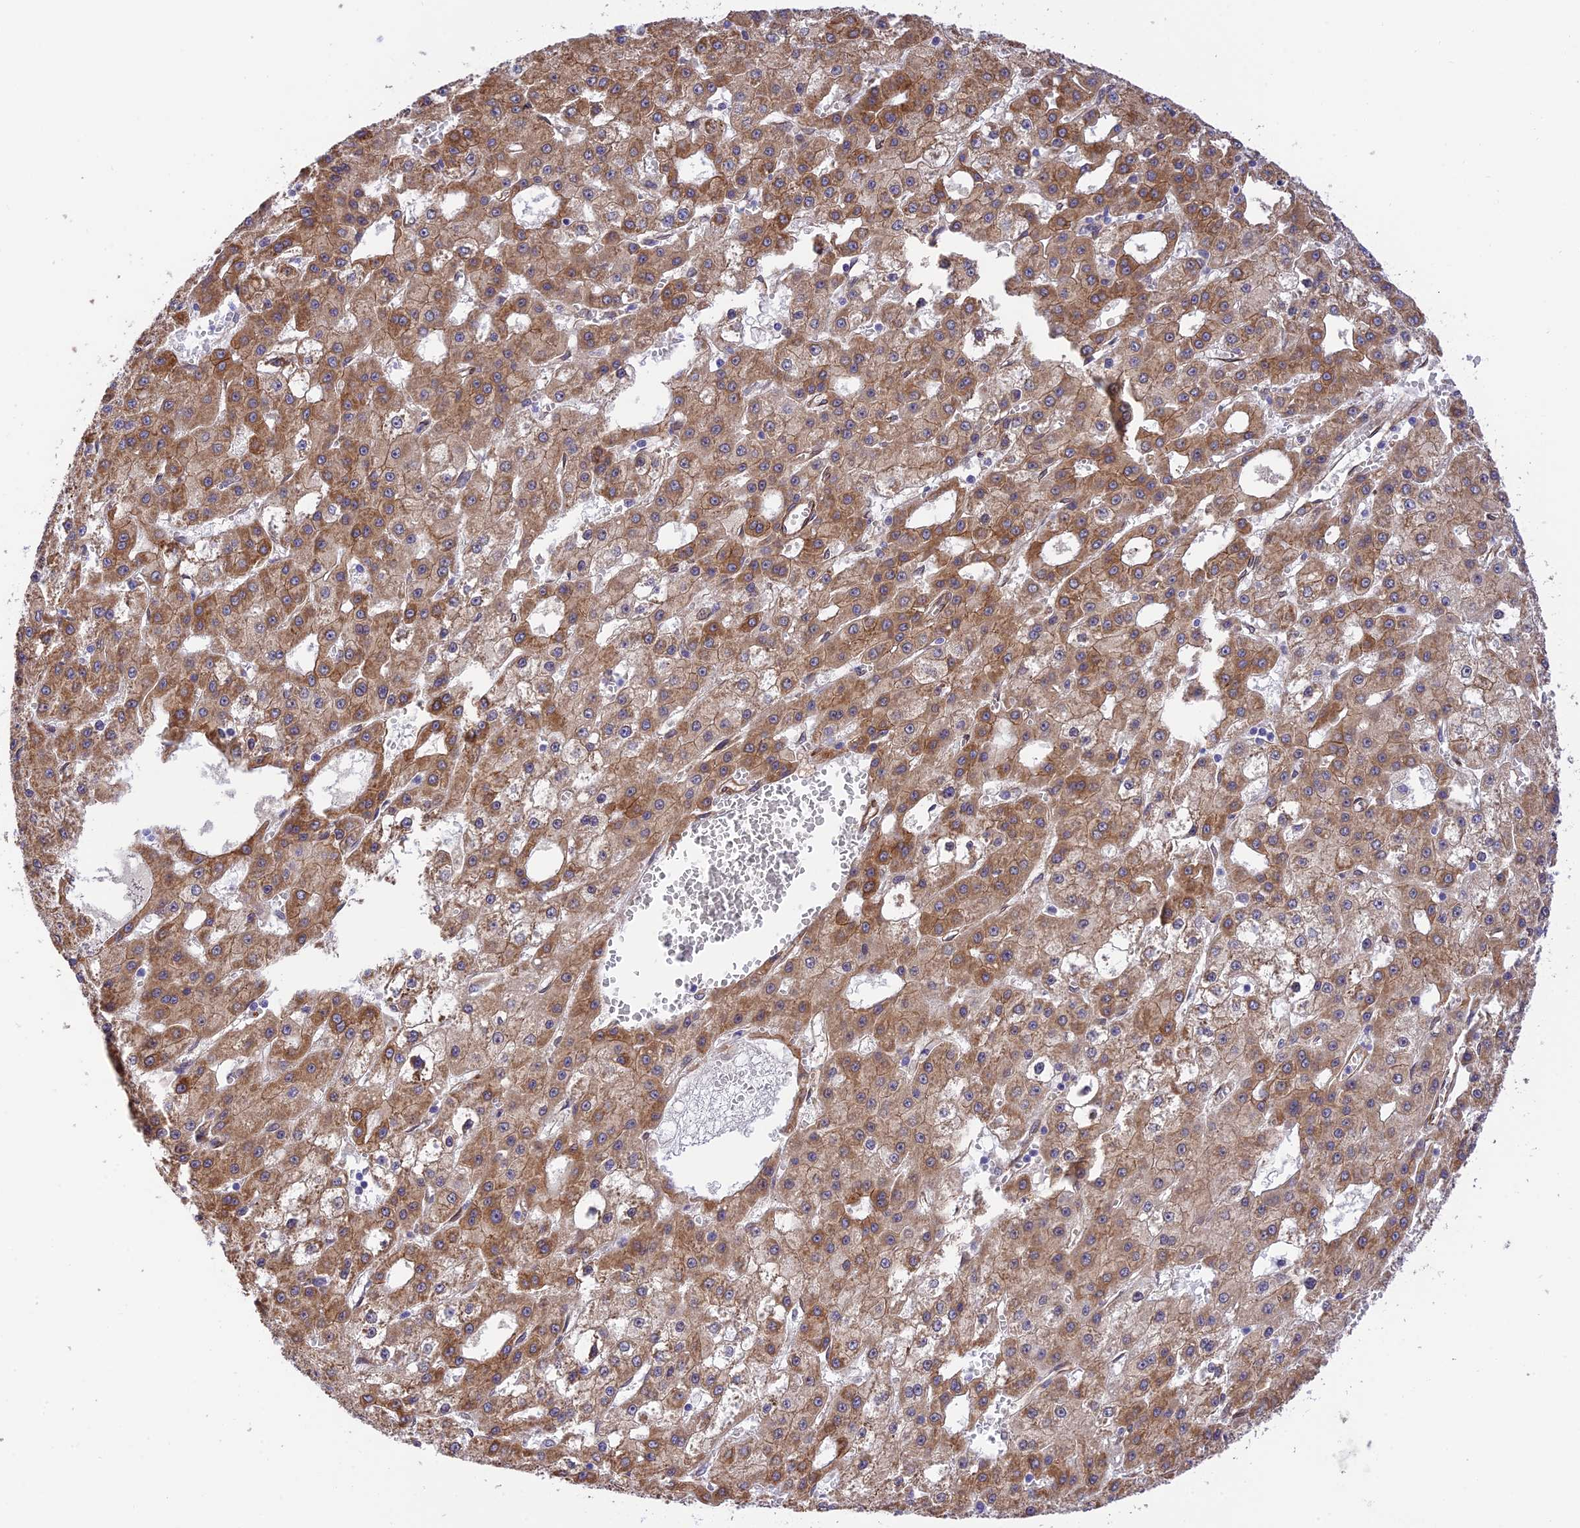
{"staining": {"intensity": "moderate", "quantity": "25%-75%", "location": "cytoplasmic/membranous"}, "tissue": "liver cancer", "cell_type": "Tumor cells", "image_type": "cancer", "snomed": [{"axis": "morphology", "description": "Carcinoma, Hepatocellular, NOS"}, {"axis": "topography", "description": "Liver"}], "caption": "Immunohistochemistry micrograph of liver cancer stained for a protein (brown), which exhibits medium levels of moderate cytoplasmic/membranous expression in approximately 25%-75% of tumor cells.", "gene": "EXOC3L4", "patient": {"sex": "male", "age": 47}}